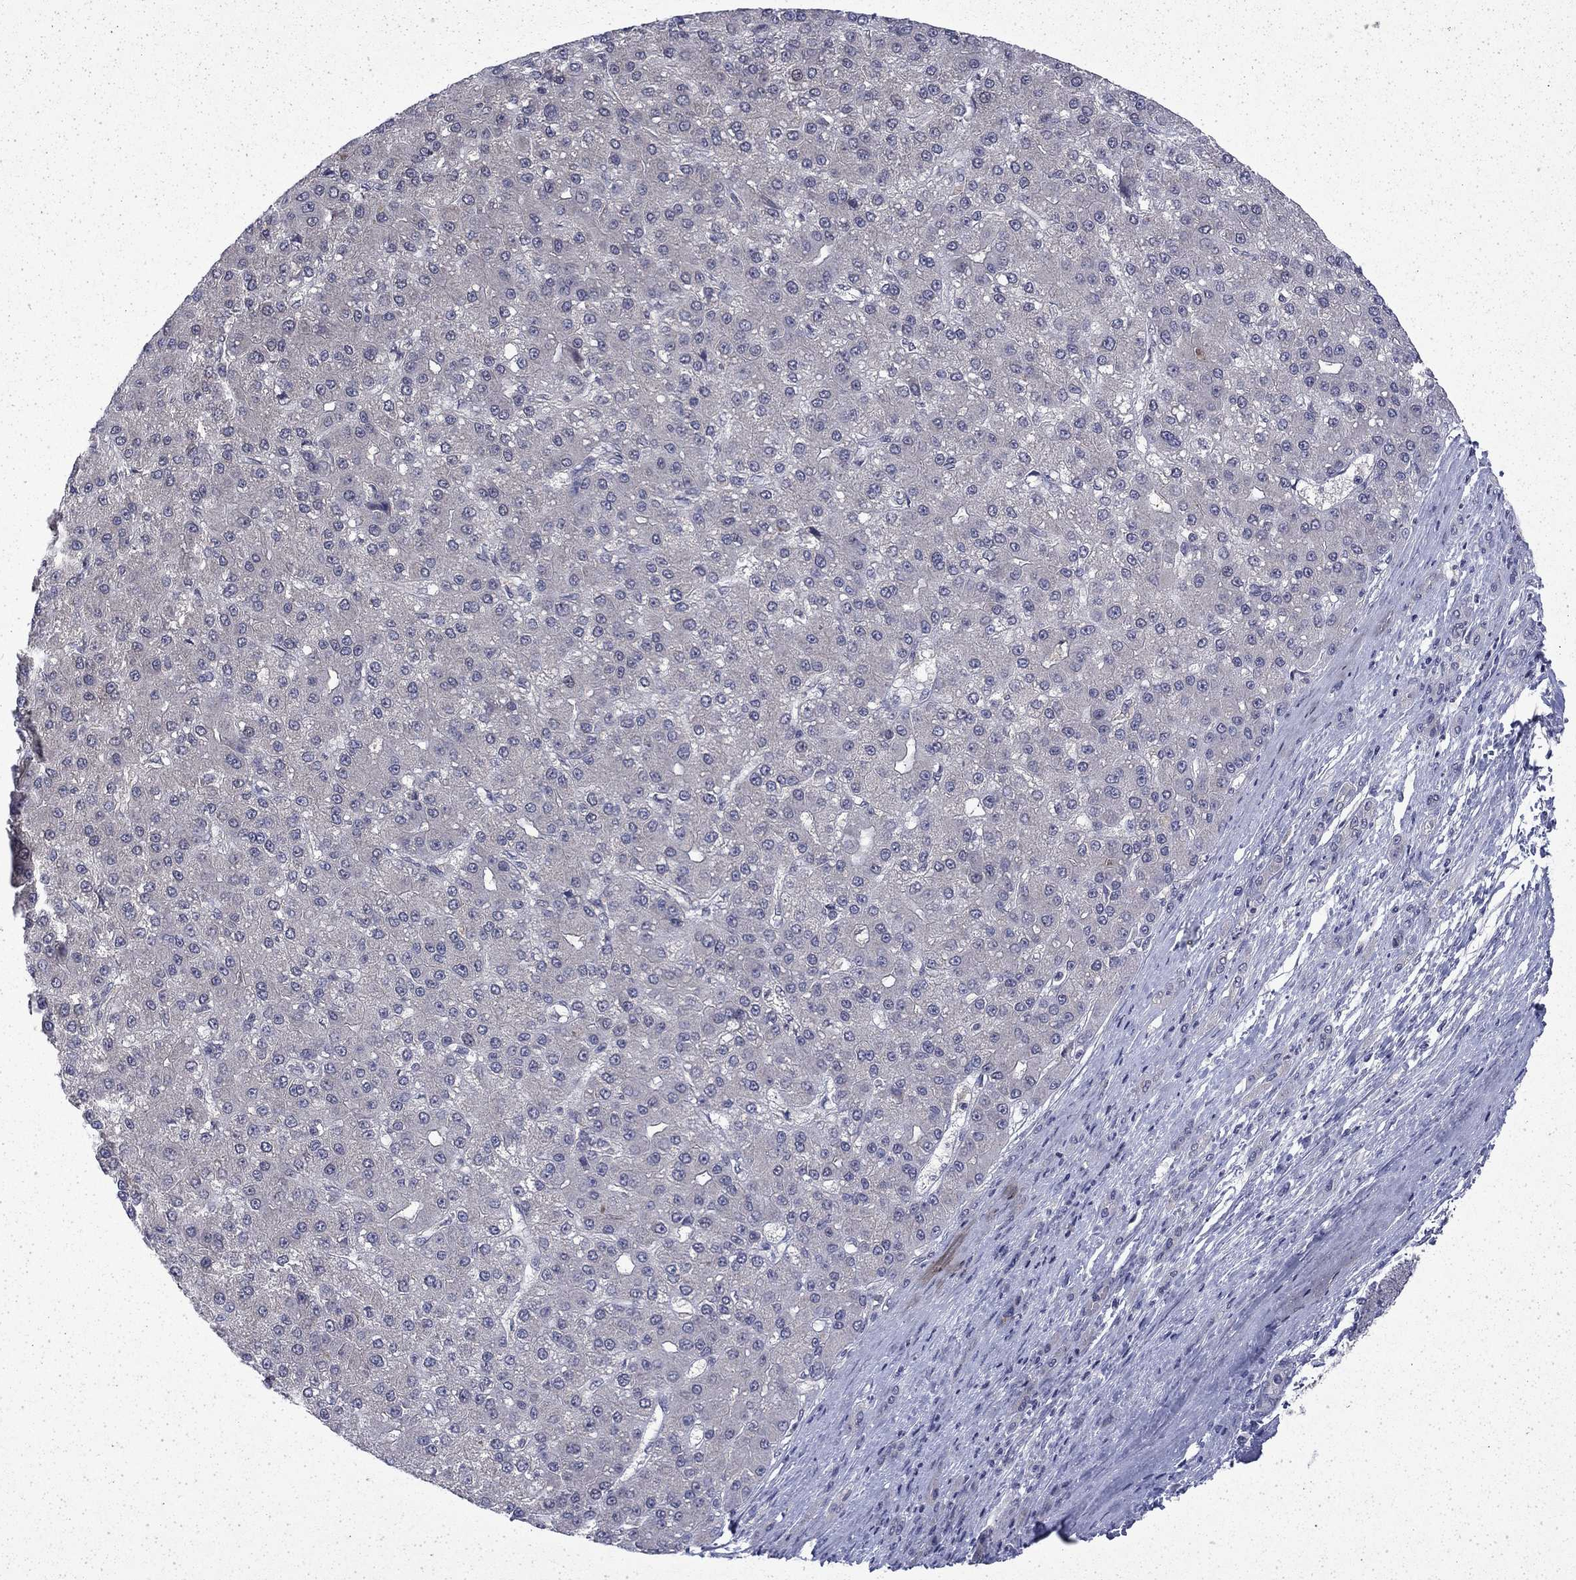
{"staining": {"intensity": "negative", "quantity": "none", "location": "none"}, "tissue": "liver cancer", "cell_type": "Tumor cells", "image_type": "cancer", "snomed": [{"axis": "morphology", "description": "Carcinoma, Hepatocellular, NOS"}, {"axis": "topography", "description": "Liver"}], "caption": "Tumor cells show no significant staining in liver hepatocellular carcinoma. Nuclei are stained in blue.", "gene": "CHAT", "patient": {"sex": "male", "age": 67}}